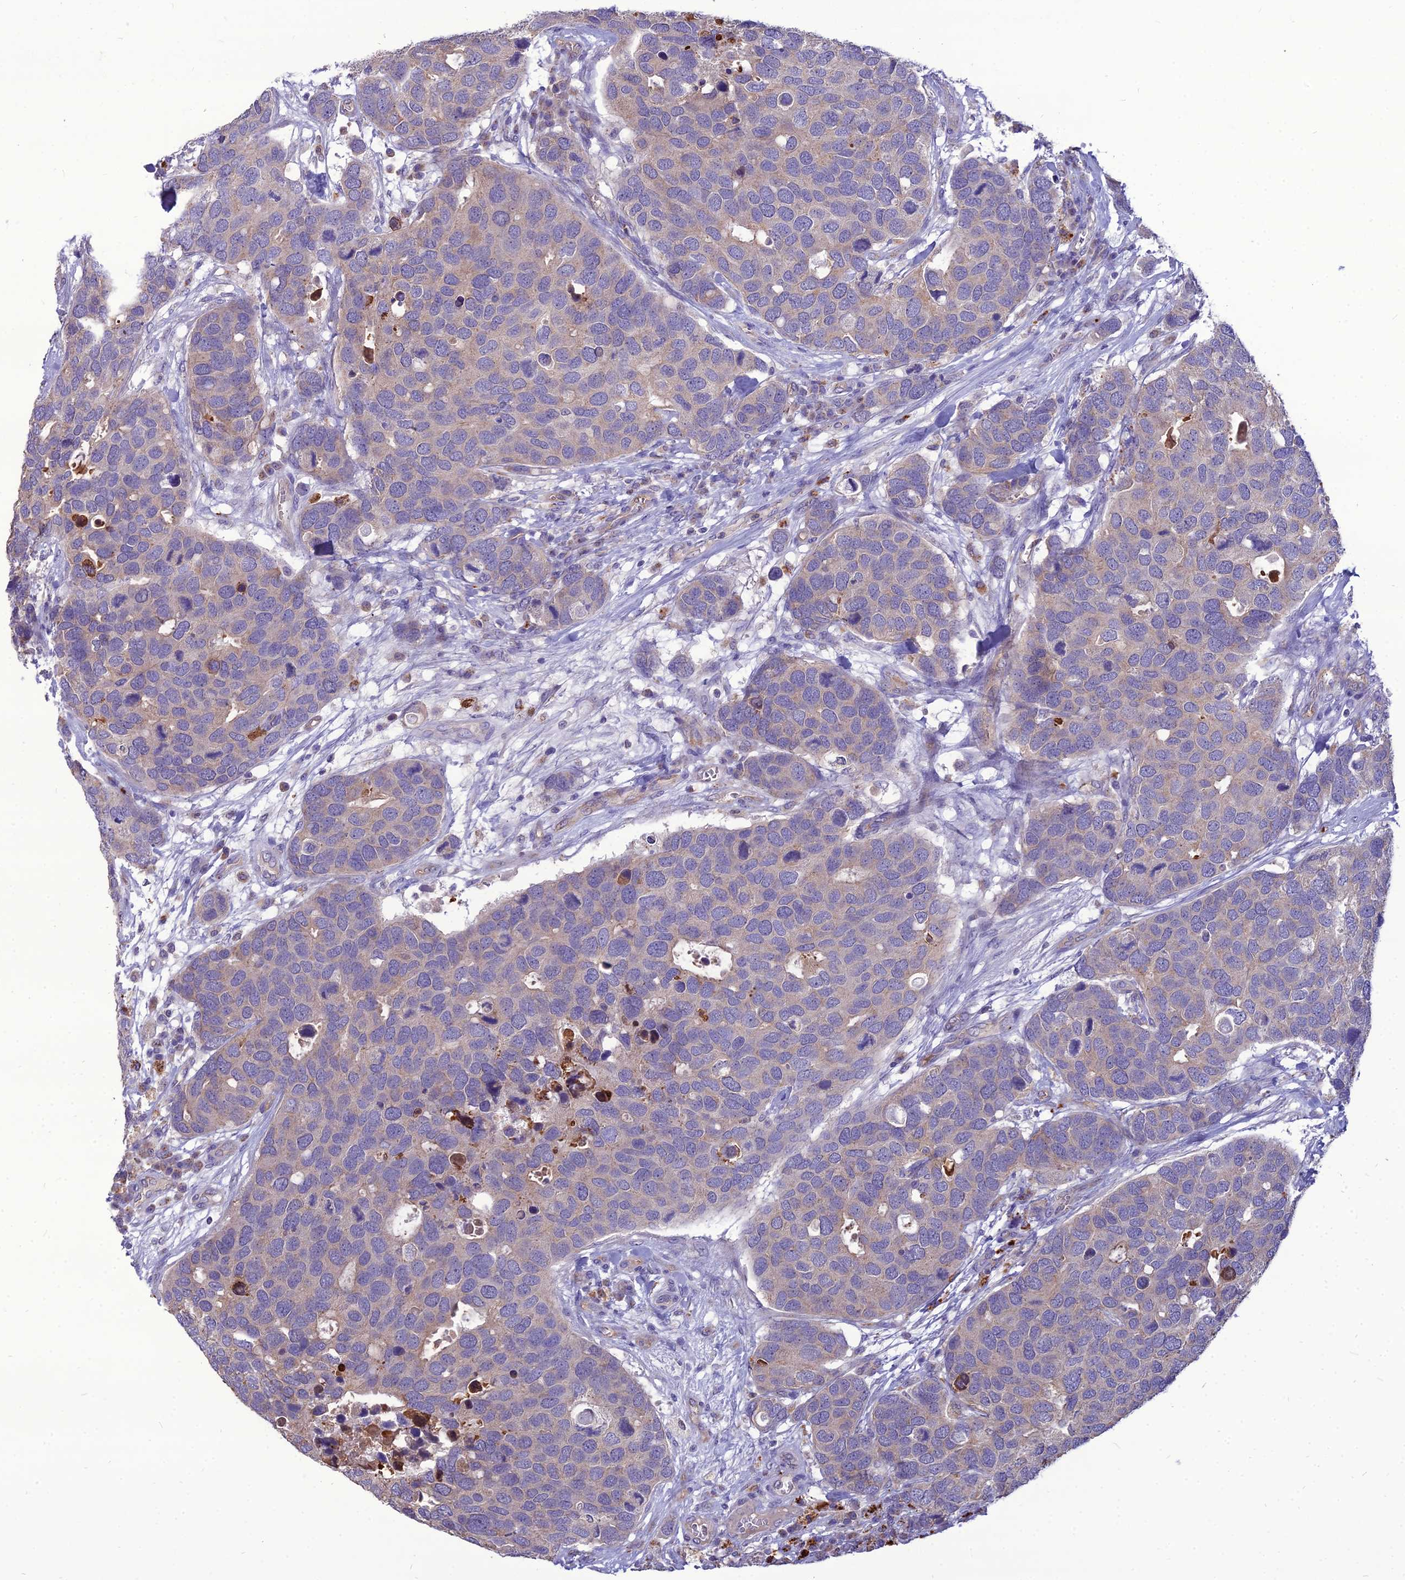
{"staining": {"intensity": "negative", "quantity": "none", "location": "none"}, "tissue": "breast cancer", "cell_type": "Tumor cells", "image_type": "cancer", "snomed": [{"axis": "morphology", "description": "Duct carcinoma"}, {"axis": "topography", "description": "Breast"}], "caption": "Image shows no protein positivity in tumor cells of breast cancer tissue.", "gene": "PCED1B", "patient": {"sex": "female", "age": 83}}